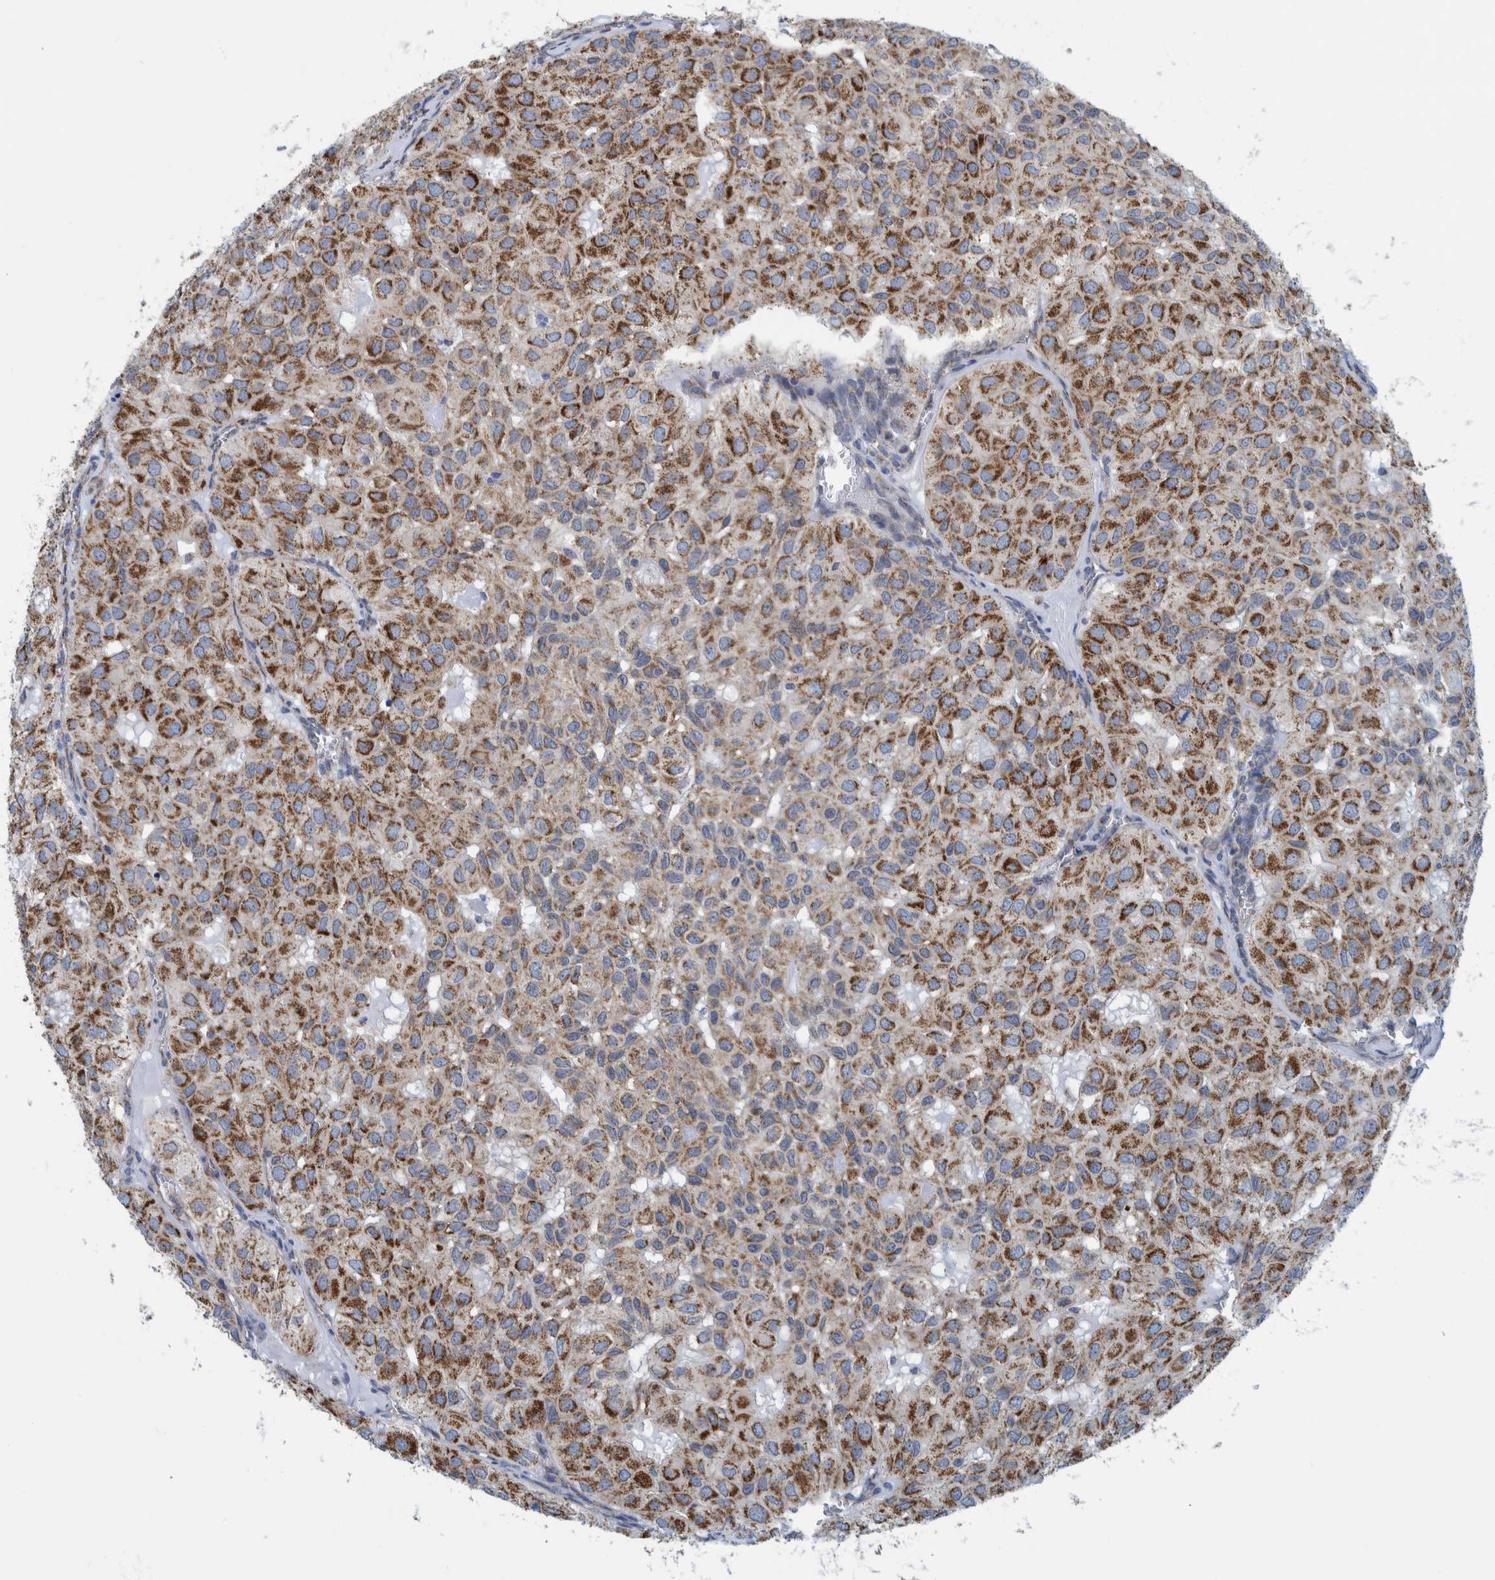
{"staining": {"intensity": "strong", "quantity": "25%-75%", "location": "cytoplasmic/membranous"}, "tissue": "head and neck cancer", "cell_type": "Tumor cells", "image_type": "cancer", "snomed": [{"axis": "morphology", "description": "Adenocarcinoma, NOS"}, {"axis": "topography", "description": "Salivary gland, NOS"}, {"axis": "topography", "description": "Head-Neck"}], "caption": "Protein staining of head and neck cancer (adenocarcinoma) tissue shows strong cytoplasmic/membranous expression in approximately 25%-75% of tumor cells. The staining is performed using DAB brown chromogen to label protein expression. The nuclei are counter-stained blue using hematoxylin.", "gene": "MRPS7", "patient": {"sex": "female", "age": 76}}